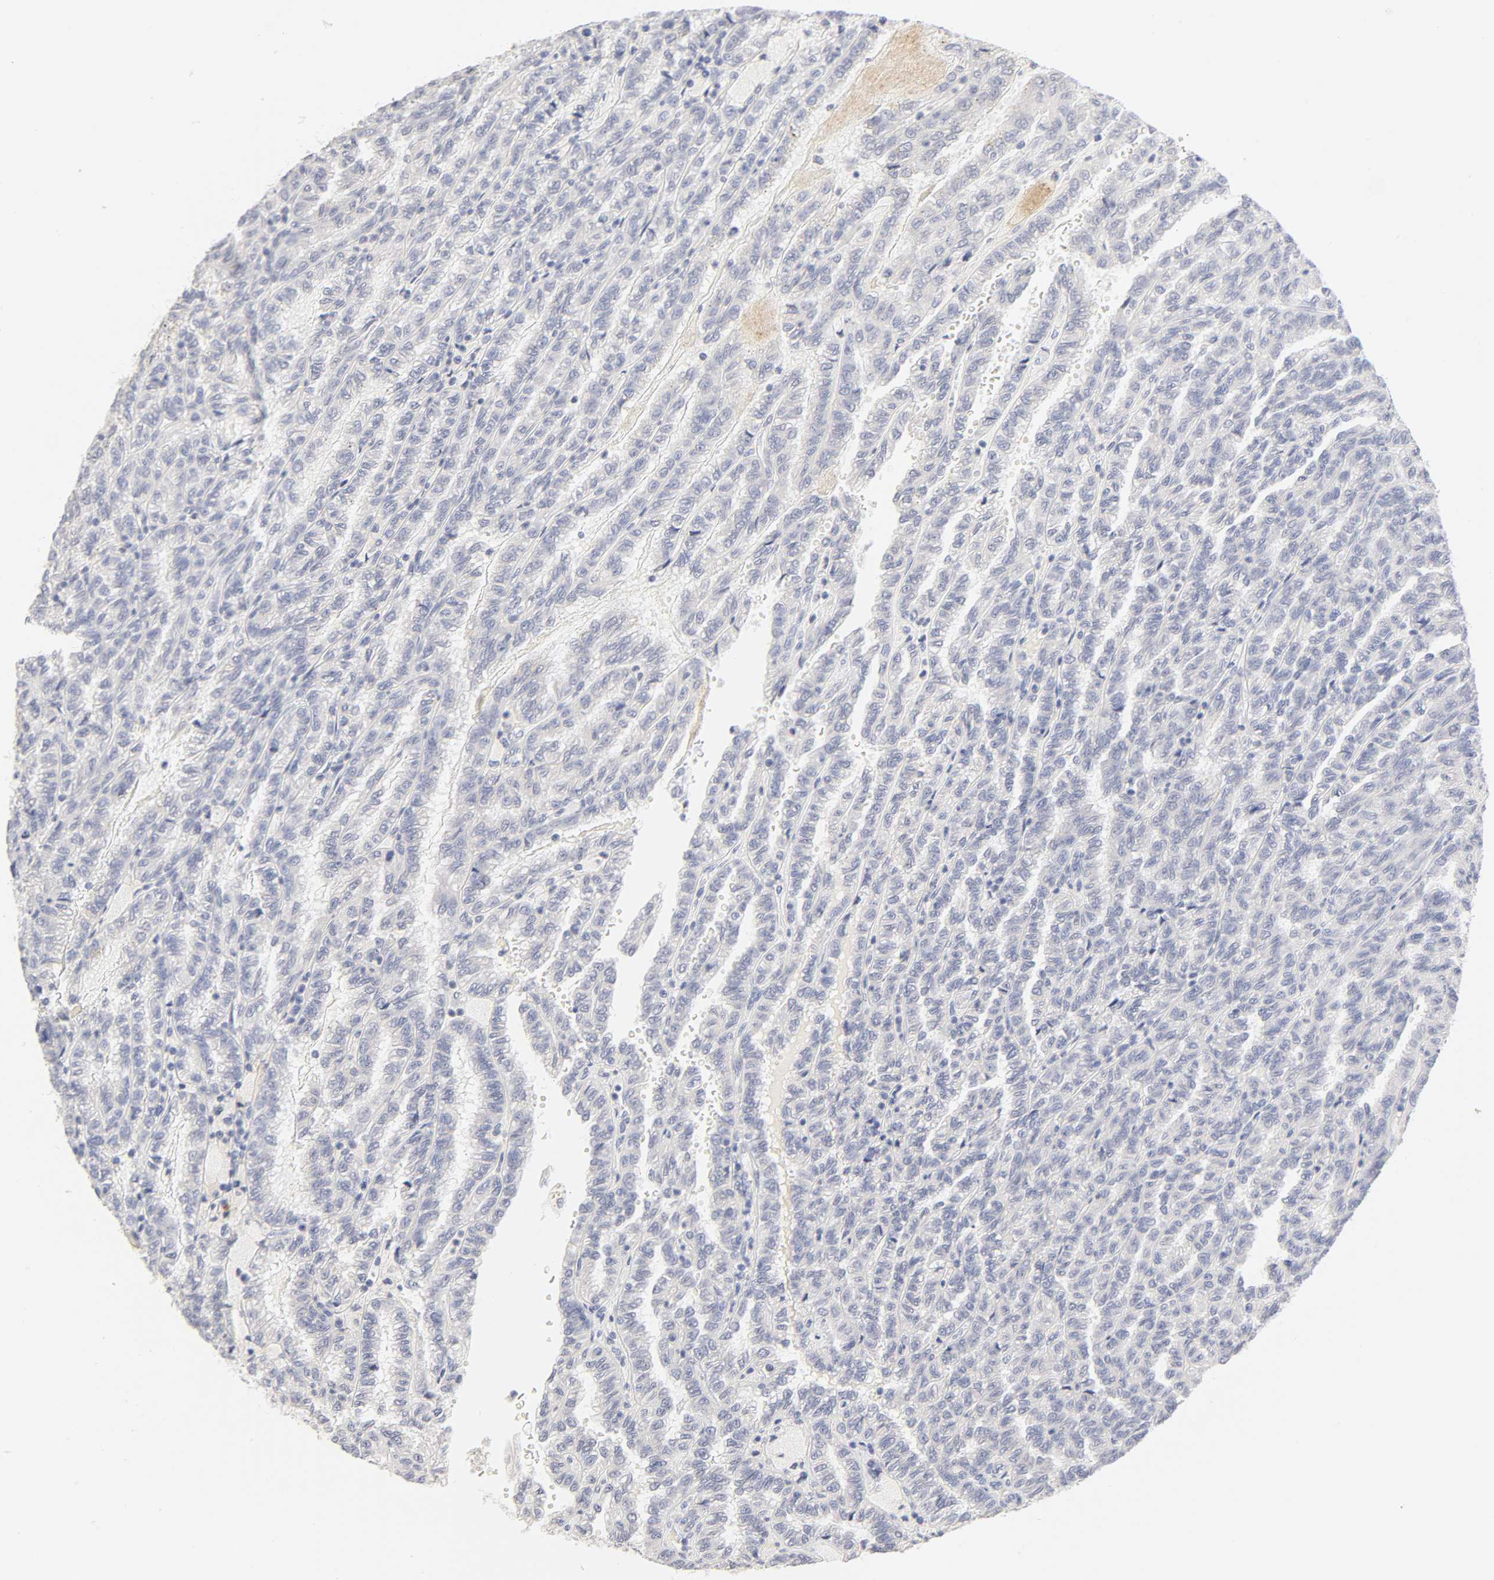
{"staining": {"intensity": "negative", "quantity": "none", "location": "none"}, "tissue": "renal cancer", "cell_type": "Tumor cells", "image_type": "cancer", "snomed": [{"axis": "morphology", "description": "Inflammation, NOS"}, {"axis": "morphology", "description": "Adenocarcinoma, NOS"}, {"axis": "topography", "description": "Kidney"}], "caption": "Immunohistochemical staining of human renal cancer demonstrates no significant expression in tumor cells. Nuclei are stained in blue.", "gene": "CYP4B1", "patient": {"sex": "male", "age": 68}}